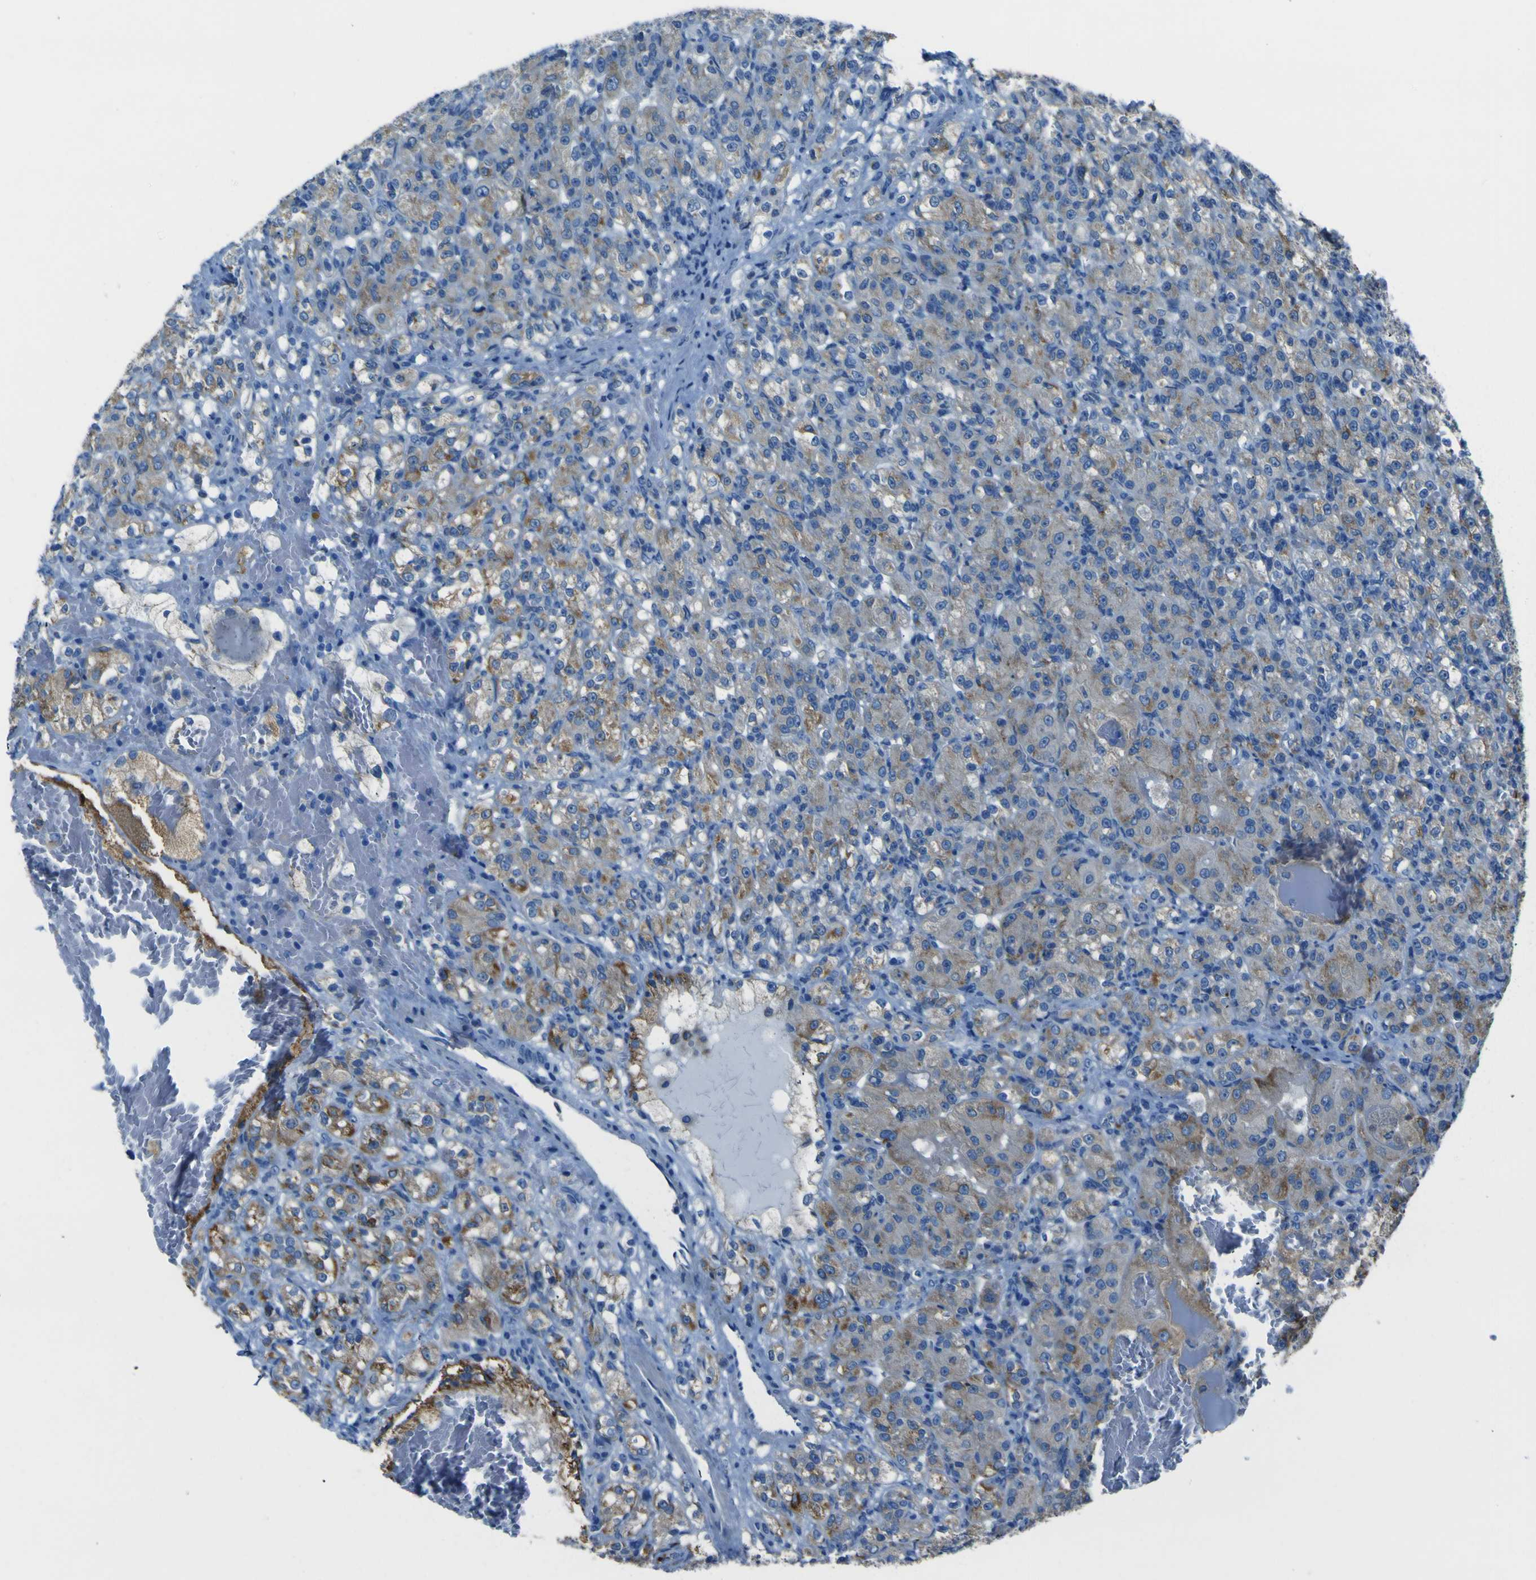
{"staining": {"intensity": "moderate", "quantity": ">75%", "location": "cytoplasmic/membranous"}, "tissue": "renal cancer", "cell_type": "Tumor cells", "image_type": "cancer", "snomed": [{"axis": "morphology", "description": "Adenocarcinoma, NOS"}, {"axis": "topography", "description": "Kidney"}], "caption": "About >75% of tumor cells in human renal adenocarcinoma exhibit moderate cytoplasmic/membranous protein positivity as visualized by brown immunohistochemical staining.", "gene": "ACSL1", "patient": {"sex": "male", "age": 61}}